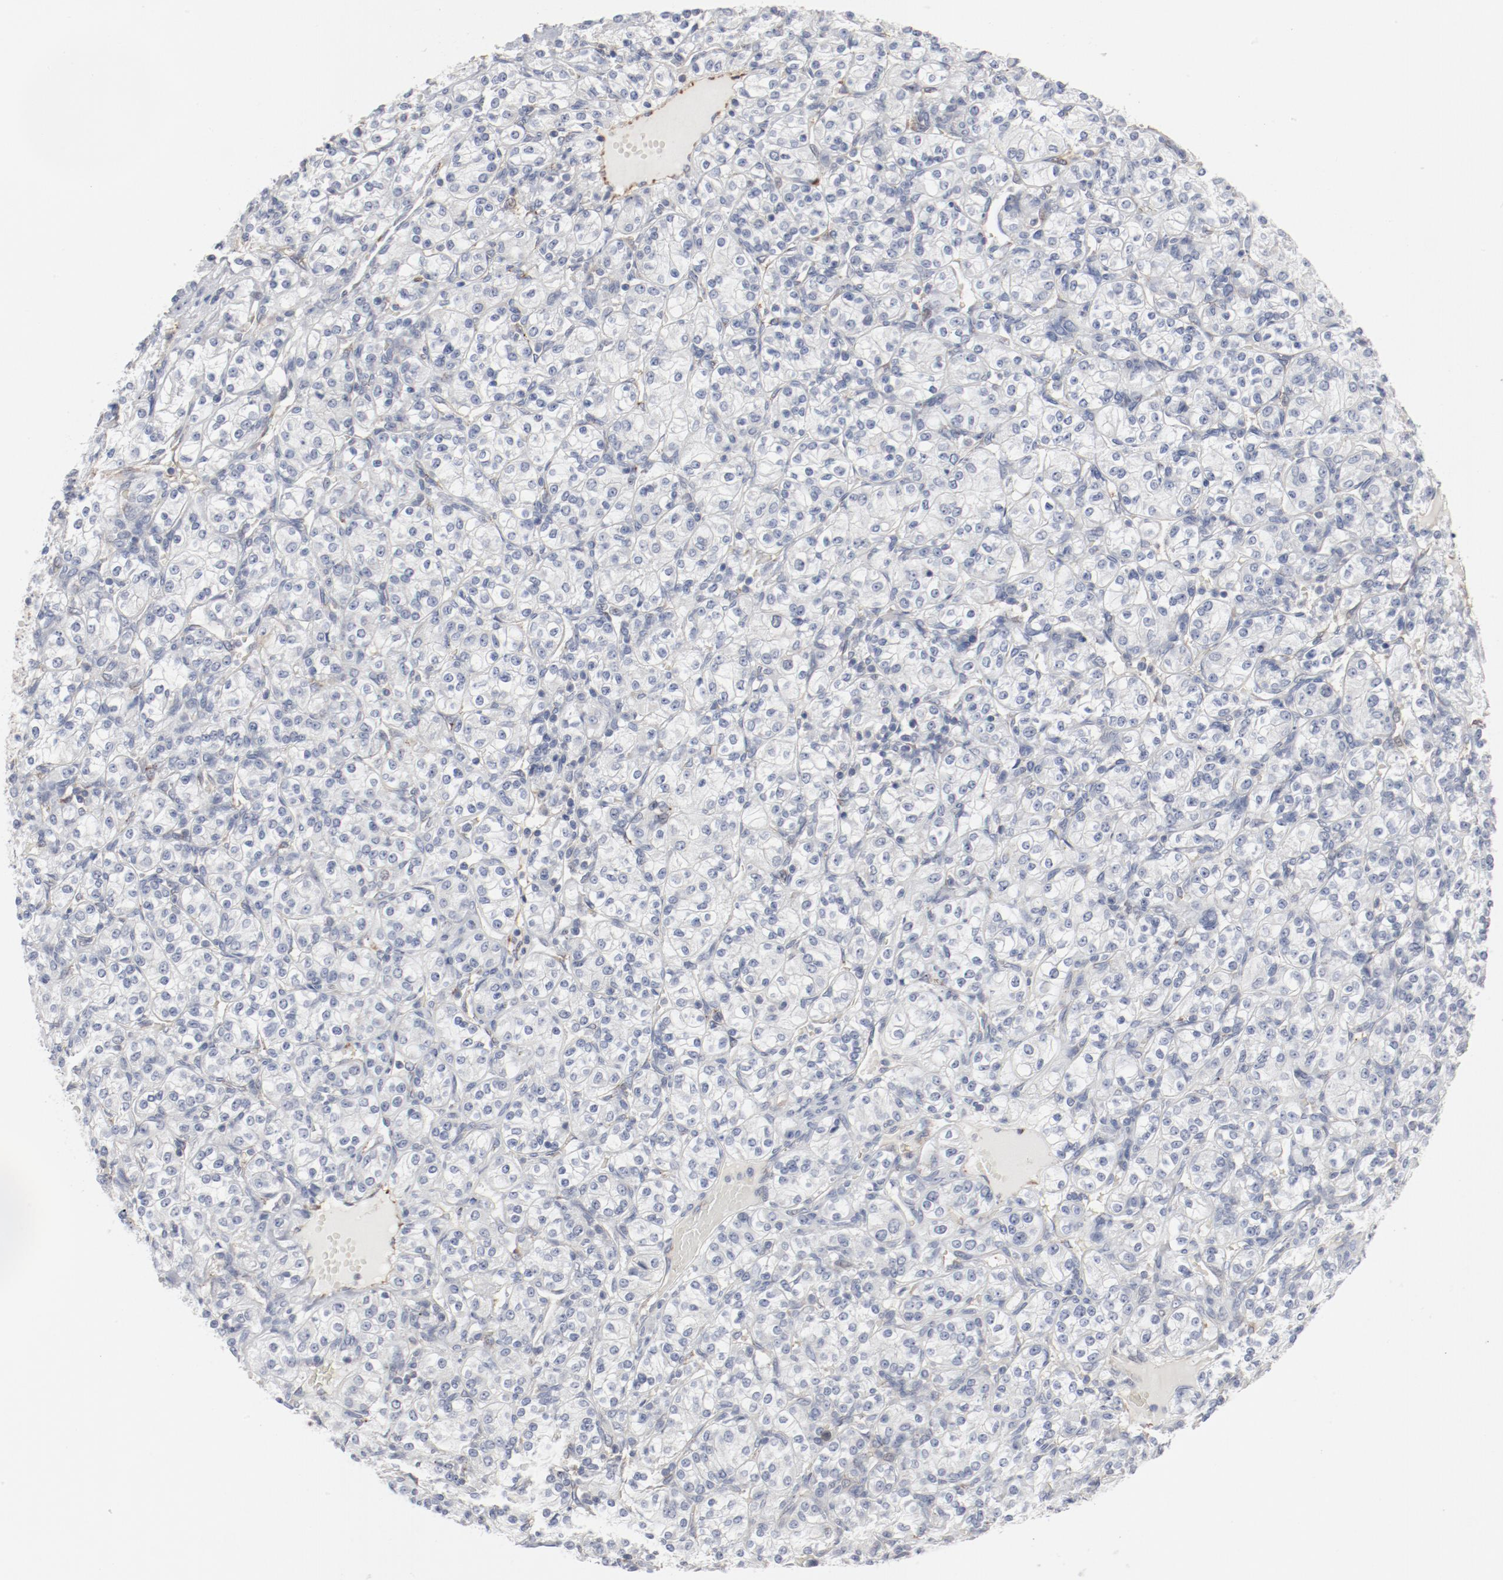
{"staining": {"intensity": "negative", "quantity": "none", "location": "none"}, "tissue": "renal cancer", "cell_type": "Tumor cells", "image_type": "cancer", "snomed": [{"axis": "morphology", "description": "Adenocarcinoma, NOS"}, {"axis": "topography", "description": "Kidney"}], "caption": "Tumor cells show no significant protein expression in renal cancer.", "gene": "CDK1", "patient": {"sex": "male", "age": 77}}